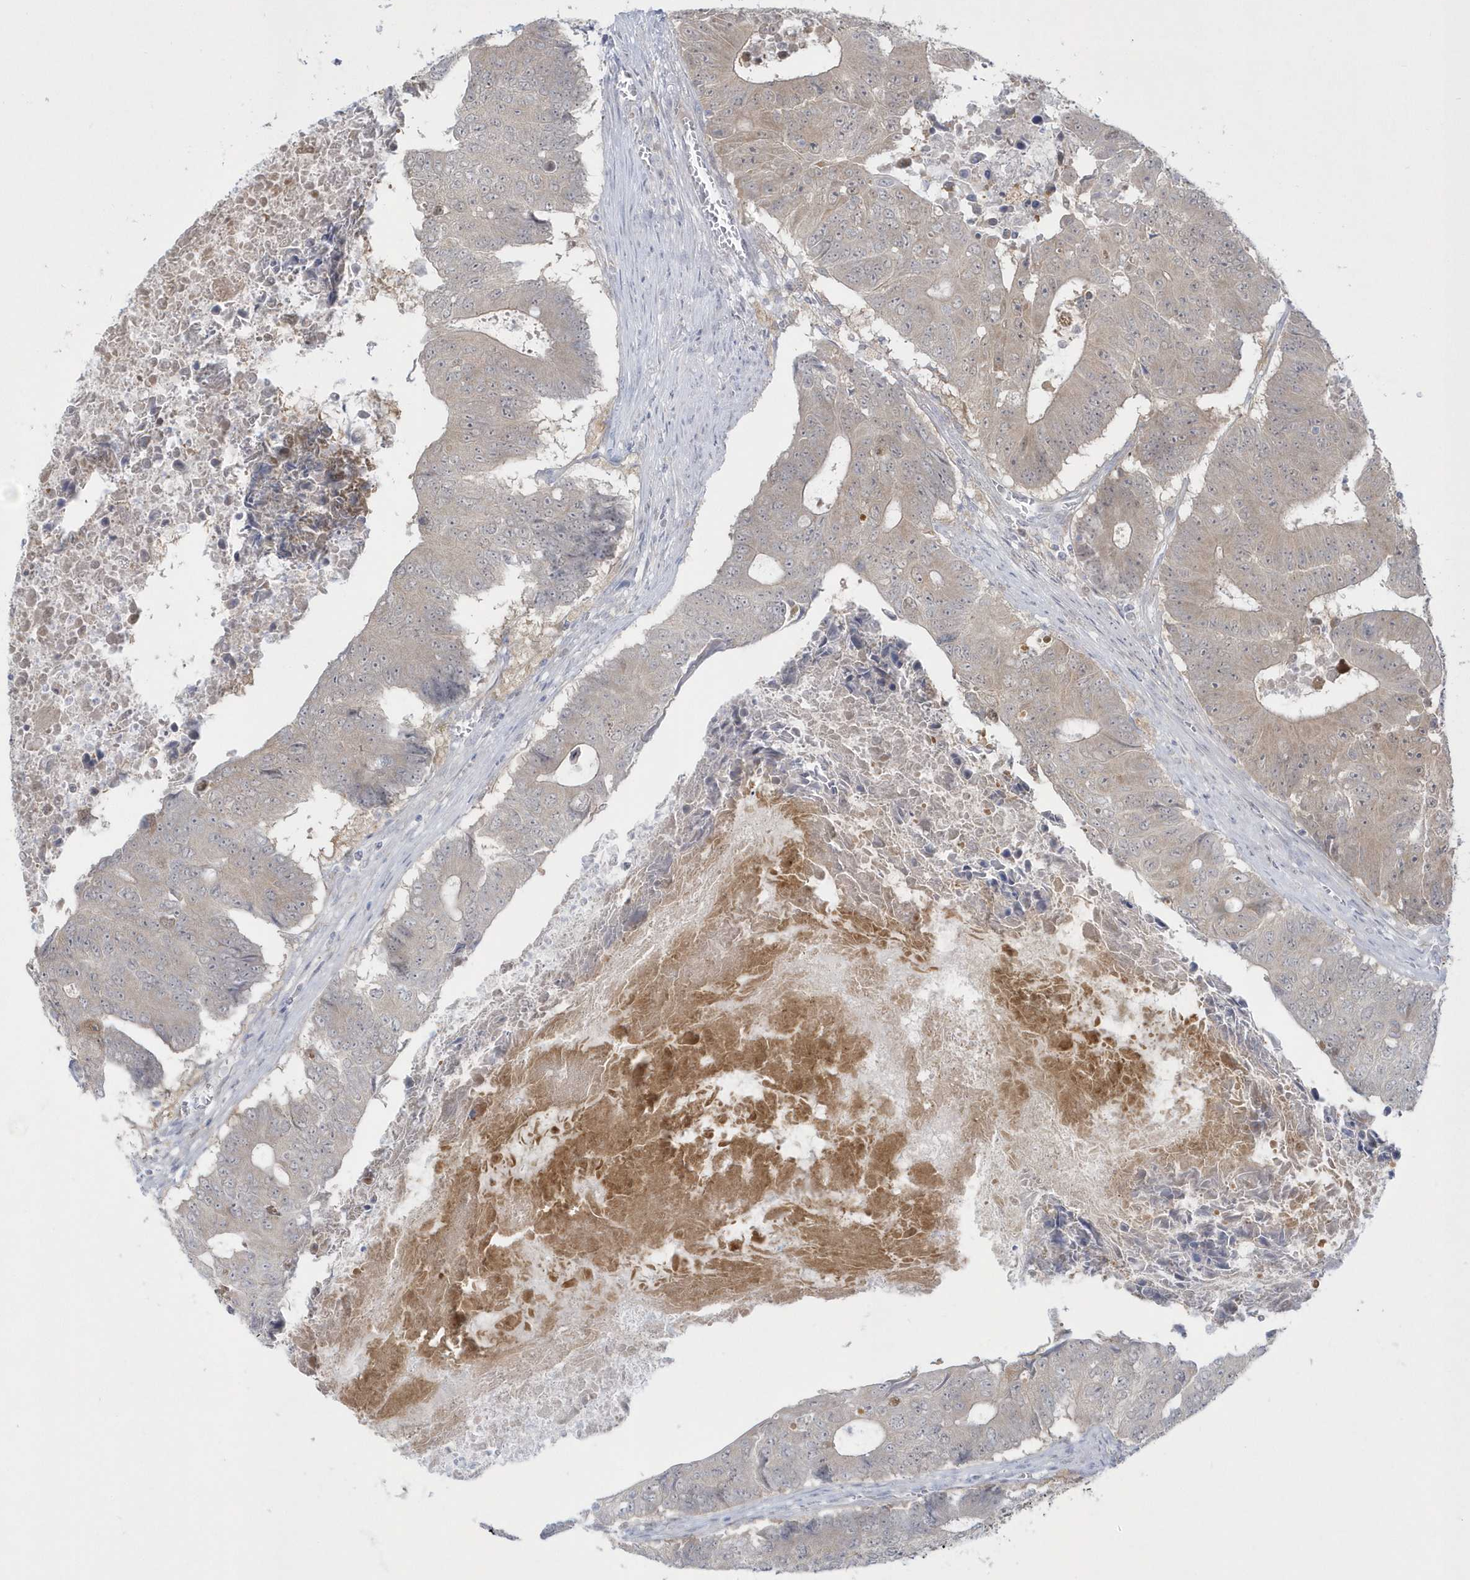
{"staining": {"intensity": "weak", "quantity": "<25%", "location": "cytoplasmic/membranous"}, "tissue": "colorectal cancer", "cell_type": "Tumor cells", "image_type": "cancer", "snomed": [{"axis": "morphology", "description": "Adenocarcinoma, NOS"}, {"axis": "topography", "description": "Colon"}], "caption": "There is no significant positivity in tumor cells of colorectal adenocarcinoma. (Stains: DAB (3,3'-diaminobenzidine) immunohistochemistry (IHC) with hematoxylin counter stain, Microscopy: brightfield microscopy at high magnification).", "gene": "PCBD1", "patient": {"sex": "male", "age": 87}}